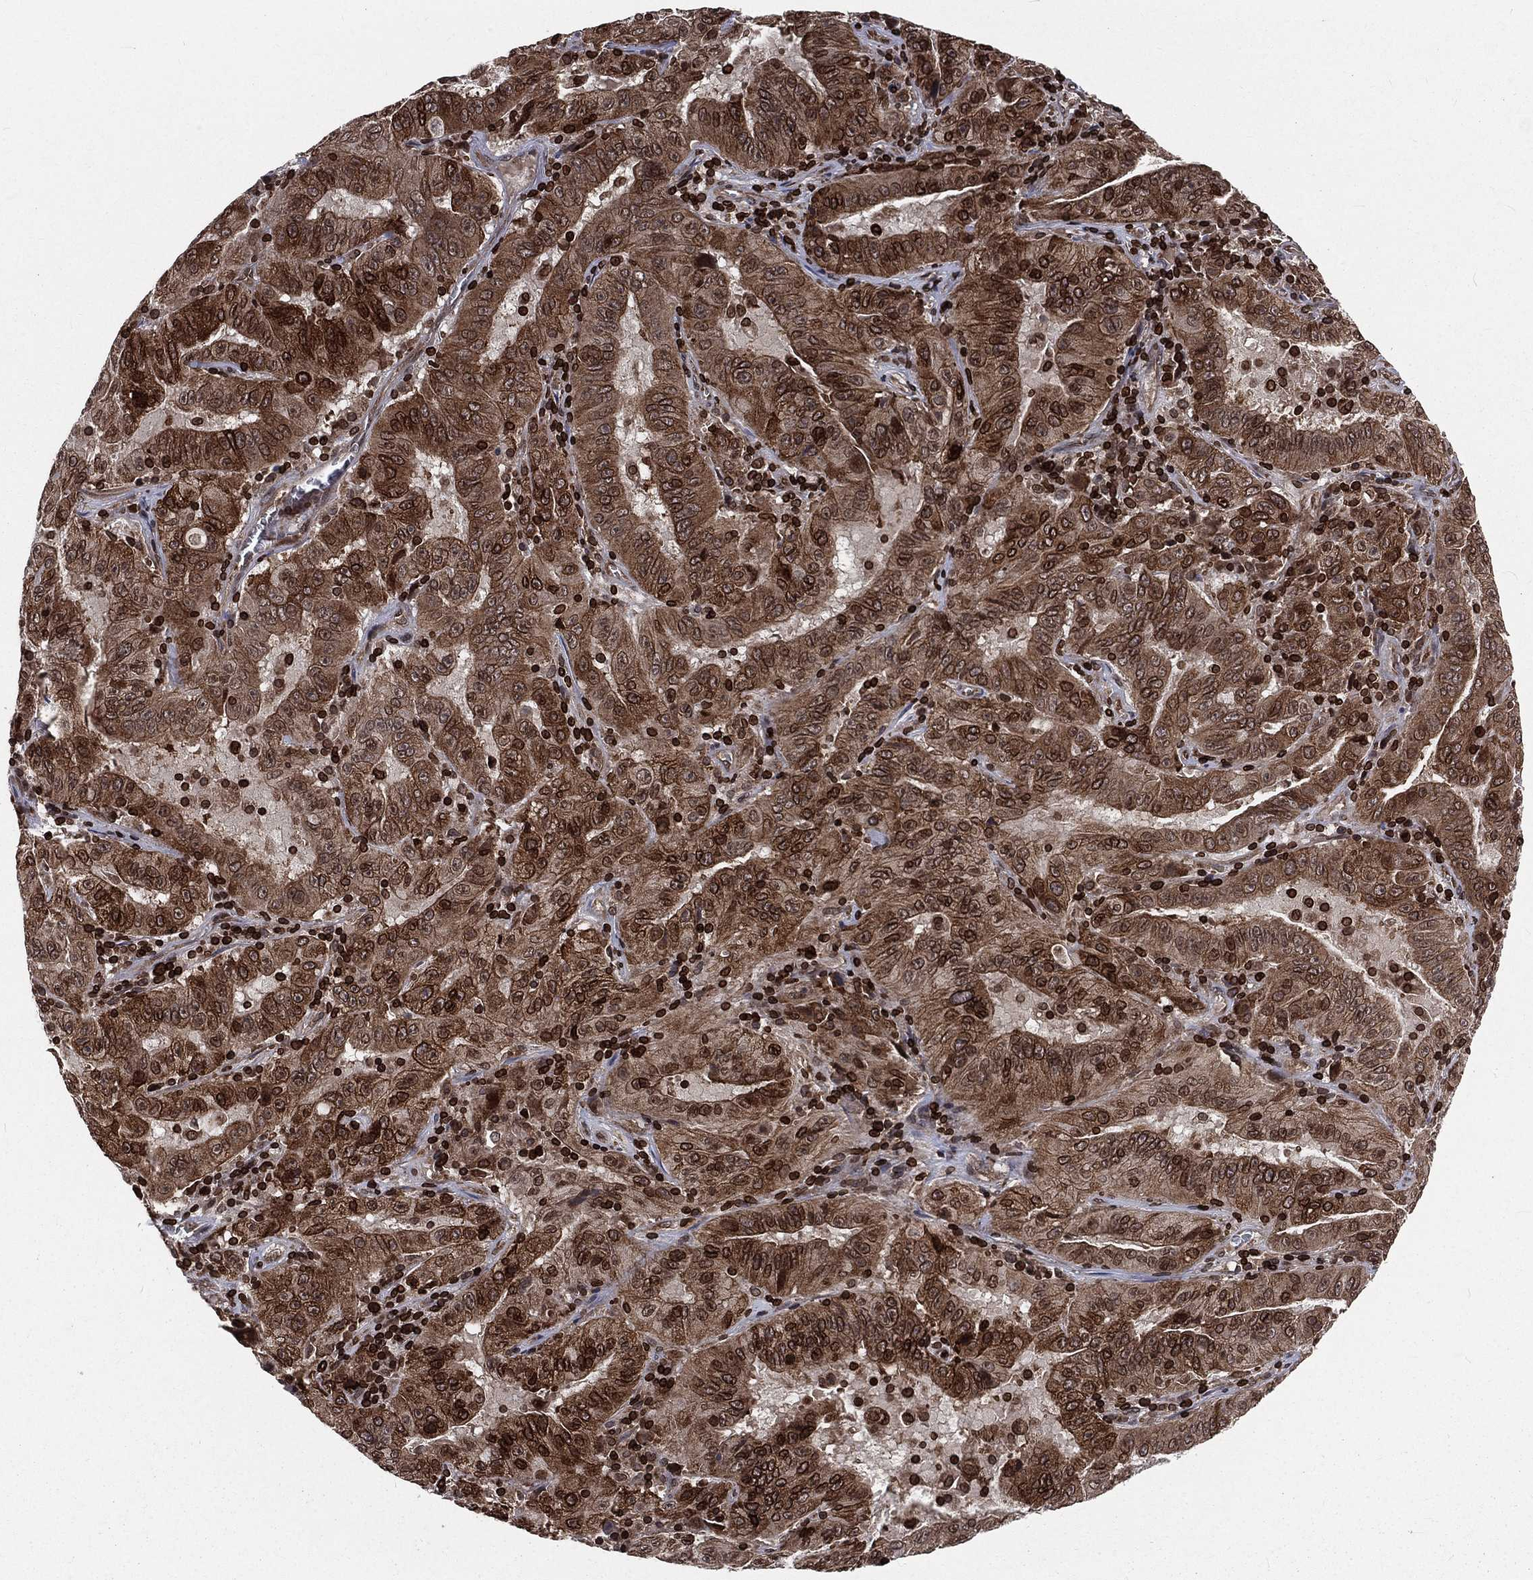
{"staining": {"intensity": "strong", "quantity": "25%-75%", "location": "cytoplasmic/membranous,nuclear"}, "tissue": "pancreatic cancer", "cell_type": "Tumor cells", "image_type": "cancer", "snomed": [{"axis": "morphology", "description": "Adenocarcinoma, NOS"}, {"axis": "topography", "description": "Pancreas"}], "caption": "Pancreatic adenocarcinoma stained with DAB immunohistochemistry (IHC) shows high levels of strong cytoplasmic/membranous and nuclear positivity in about 25%-75% of tumor cells.", "gene": "LBR", "patient": {"sex": "male", "age": 63}}